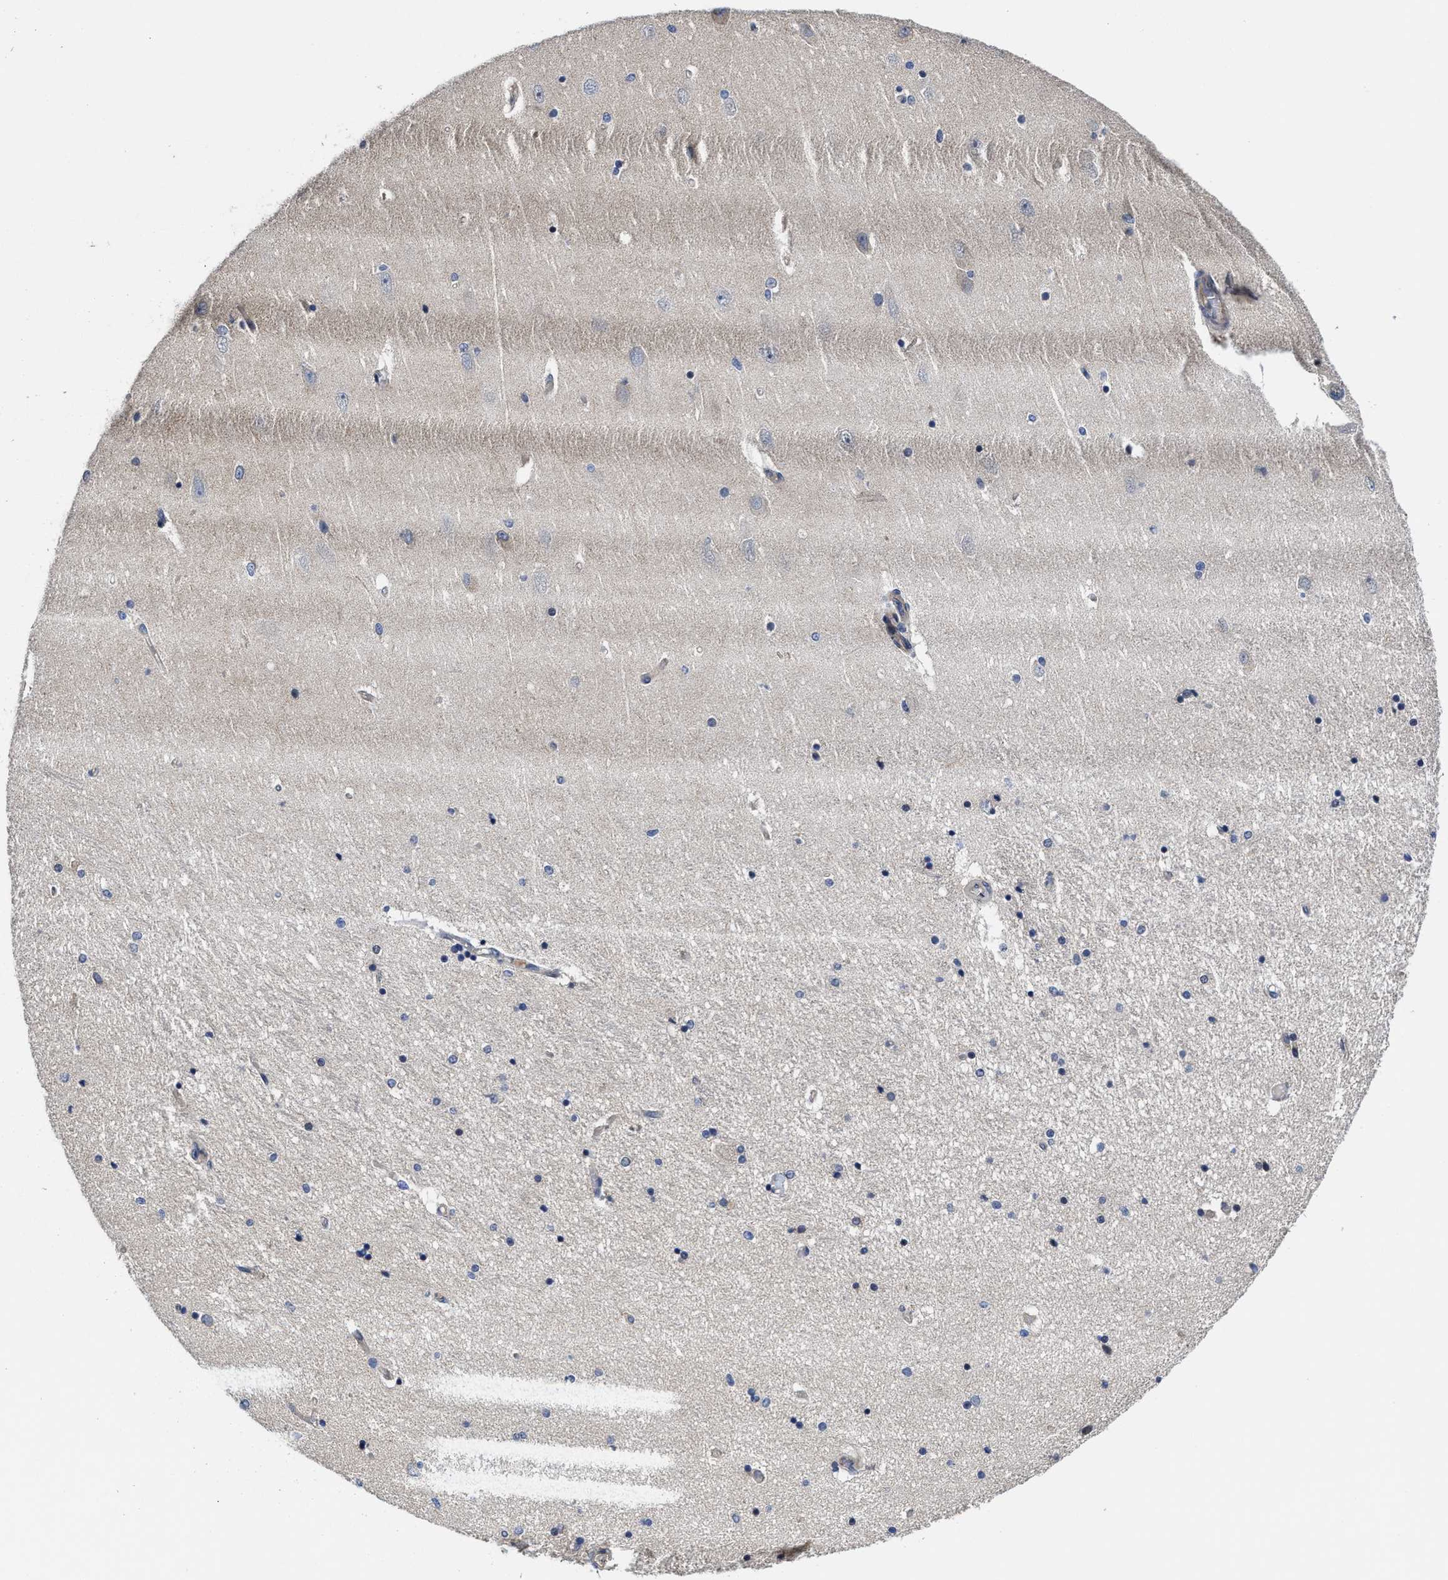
{"staining": {"intensity": "weak", "quantity": "<25%", "location": "cytoplasmic/membranous"}, "tissue": "hippocampus", "cell_type": "Glial cells", "image_type": "normal", "snomed": [{"axis": "morphology", "description": "Normal tissue, NOS"}, {"axis": "topography", "description": "Hippocampus"}], "caption": "Immunohistochemistry photomicrograph of normal hippocampus: human hippocampus stained with DAB (3,3'-diaminobenzidine) shows no significant protein staining in glial cells. (Stains: DAB (3,3'-diaminobenzidine) IHC with hematoxylin counter stain, Microscopy: brightfield microscopy at high magnification).", "gene": "TRAF6", "patient": {"sex": "female", "age": 54}}